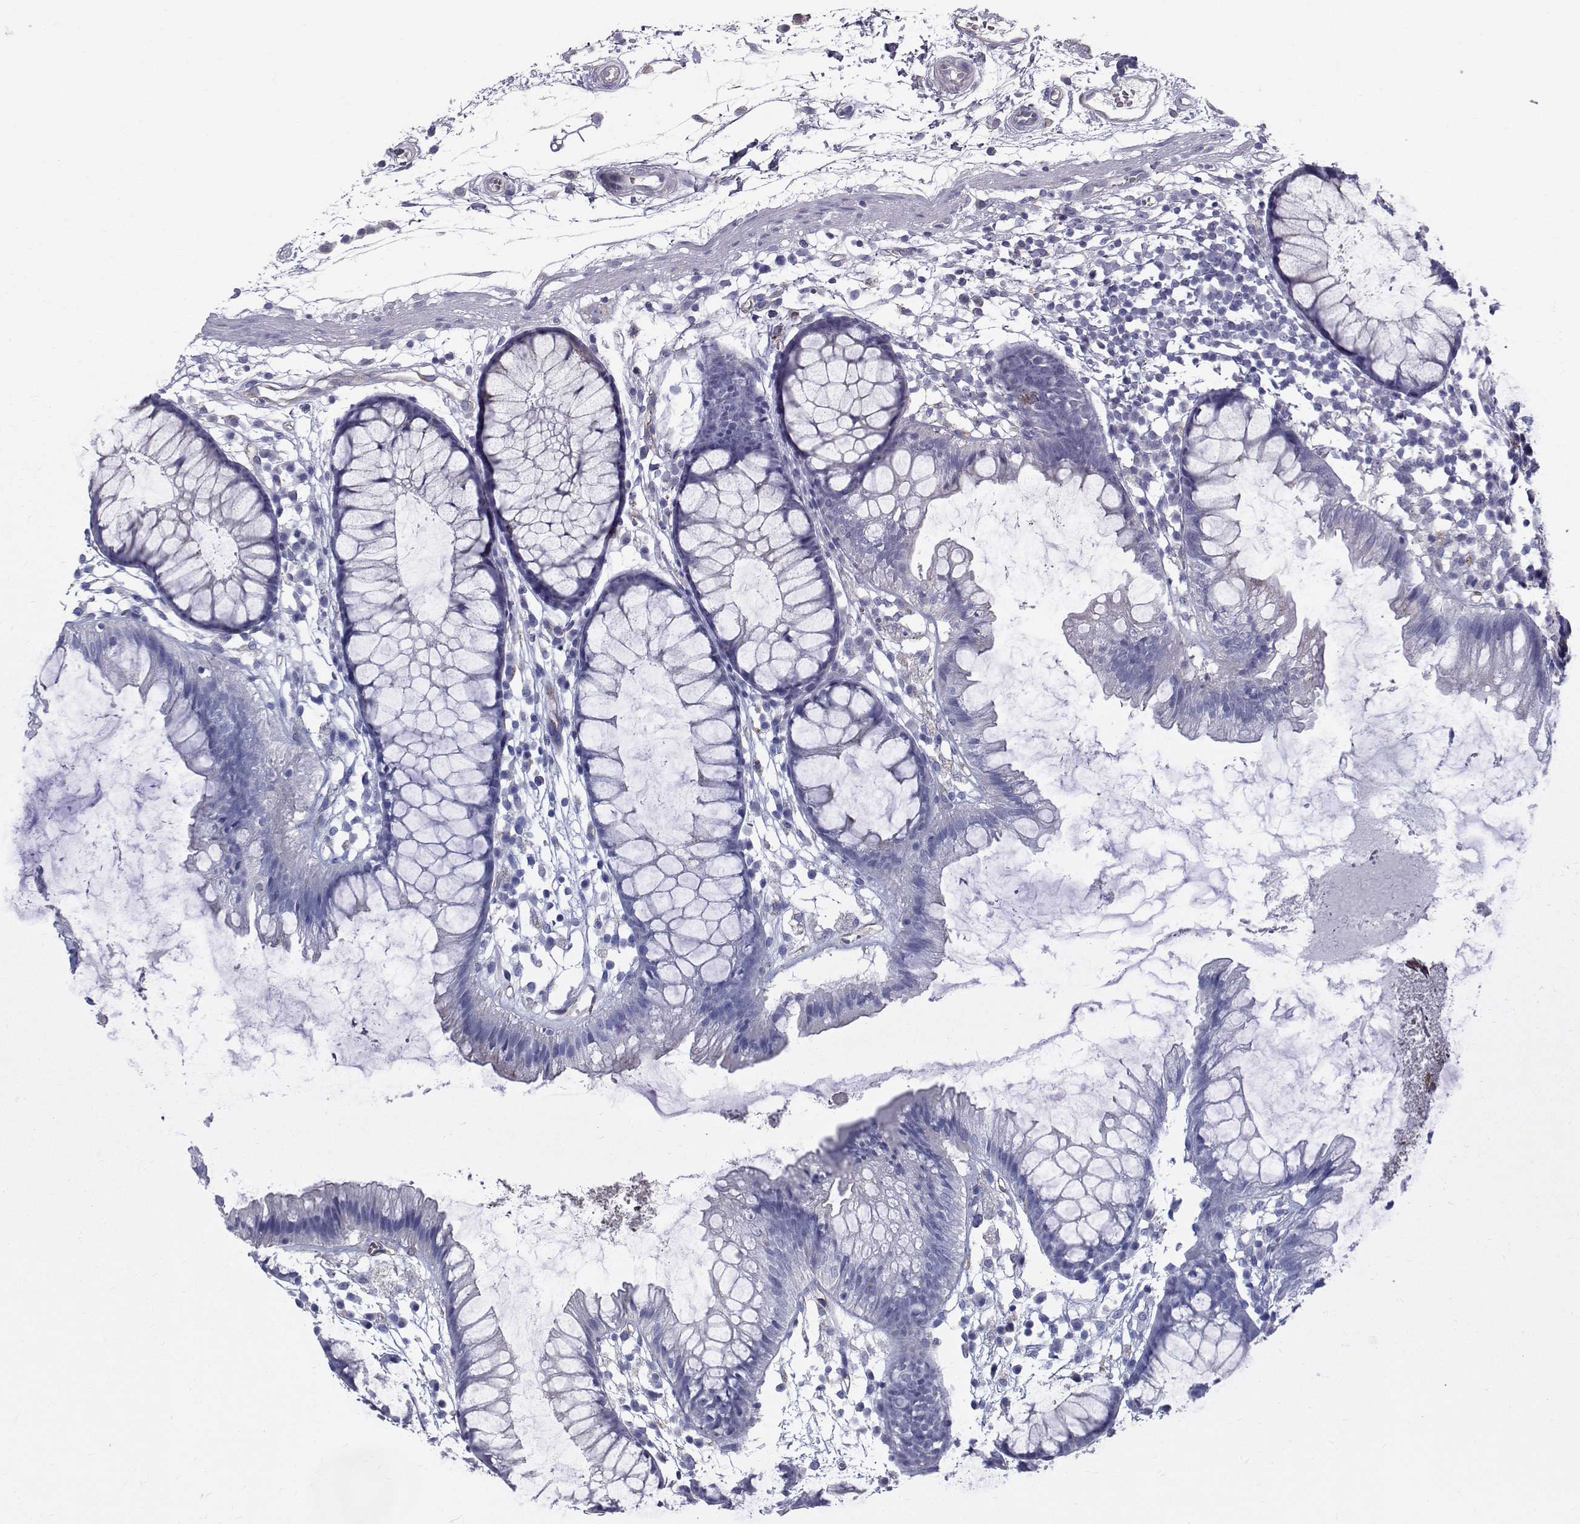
{"staining": {"intensity": "negative", "quantity": "none", "location": "none"}, "tissue": "colon", "cell_type": "Endothelial cells", "image_type": "normal", "snomed": [{"axis": "morphology", "description": "Normal tissue, NOS"}, {"axis": "morphology", "description": "Adenocarcinoma, NOS"}, {"axis": "topography", "description": "Colon"}], "caption": "DAB (3,3'-diaminobenzidine) immunohistochemical staining of unremarkable human colon reveals no significant positivity in endothelial cells.", "gene": "CALCR", "patient": {"sex": "male", "age": 65}}